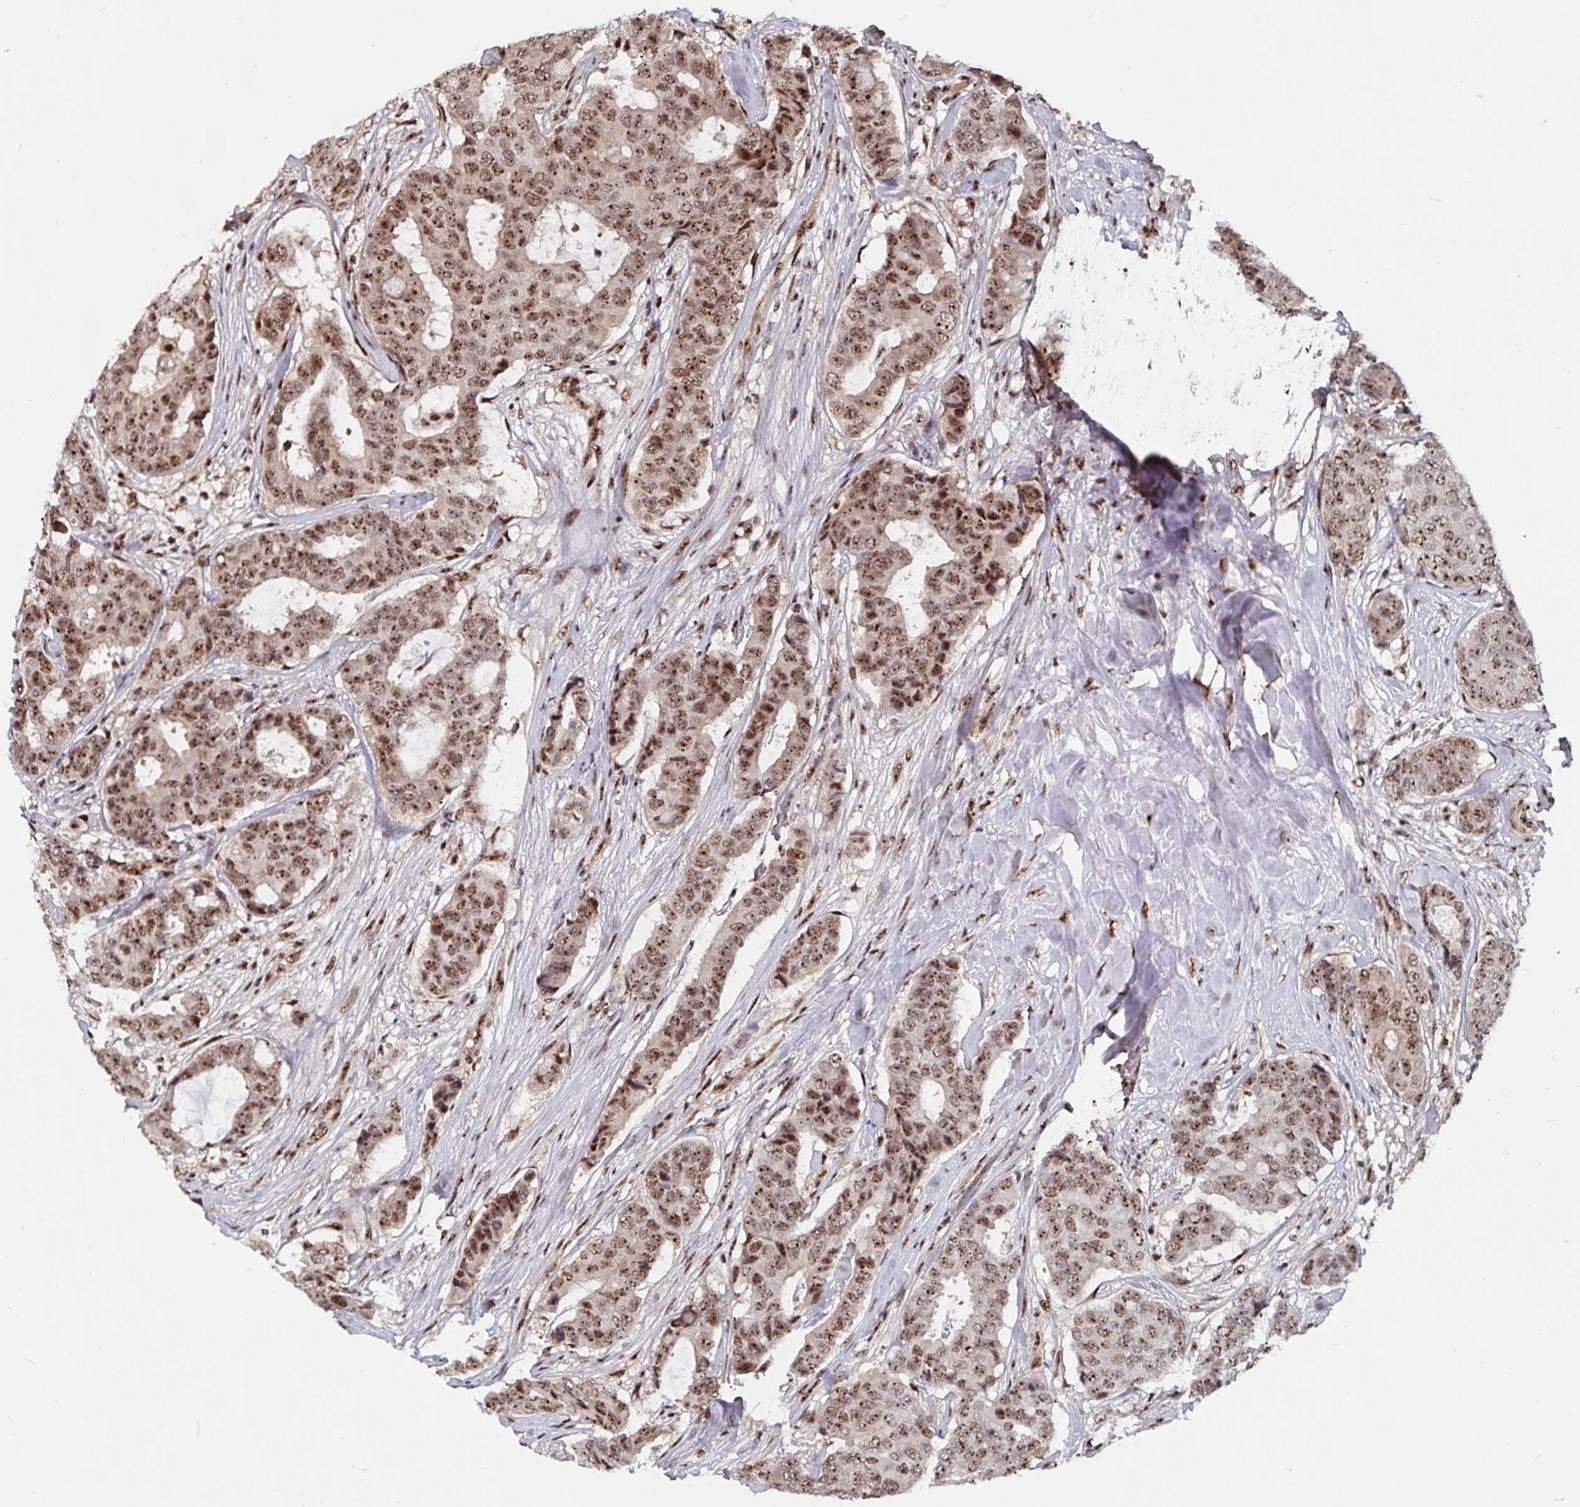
{"staining": {"intensity": "strong", "quantity": ">75%", "location": "nuclear"}, "tissue": "breast cancer", "cell_type": "Tumor cells", "image_type": "cancer", "snomed": [{"axis": "morphology", "description": "Duct carcinoma"}, {"axis": "topography", "description": "Breast"}], "caption": "Breast infiltrating ductal carcinoma stained with DAB (3,3'-diaminobenzidine) immunohistochemistry exhibits high levels of strong nuclear staining in approximately >75% of tumor cells.", "gene": "LAS1L", "patient": {"sex": "female", "age": 75}}